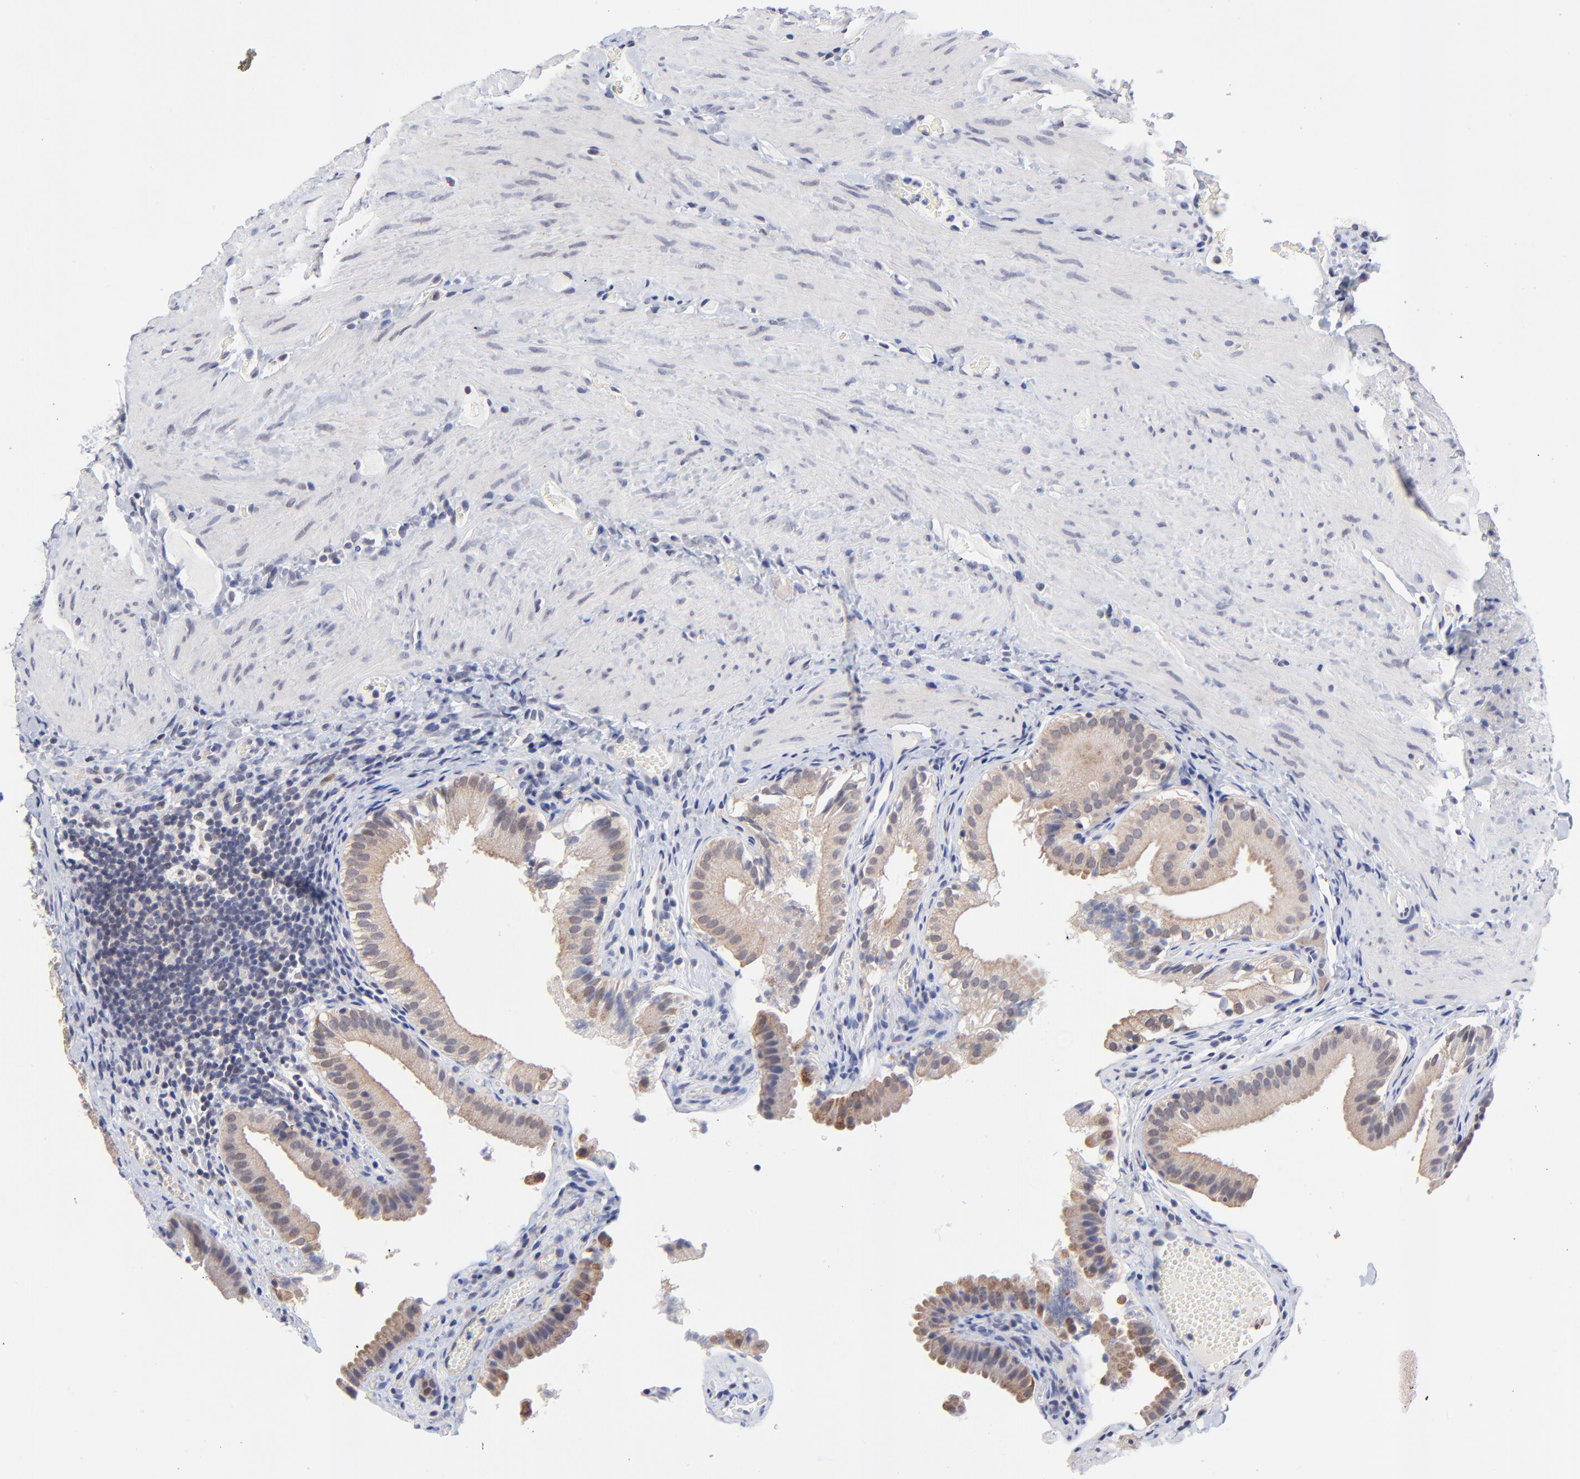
{"staining": {"intensity": "weak", "quantity": ">75%", "location": "cytoplasmic/membranous"}, "tissue": "gallbladder", "cell_type": "Glandular cells", "image_type": "normal", "snomed": [{"axis": "morphology", "description": "Normal tissue, NOS"}, {"axis": "topography", "description": "Gallbladder"}], "caption": "An IHC micrograph of benign tissue is shown. Protein staining in brown shows weak cytoplasmic/membranous positivity in gallbladder within glandular cells.", "gene": "FBXO8", "patient": {"sex": "female", "age": 24}}